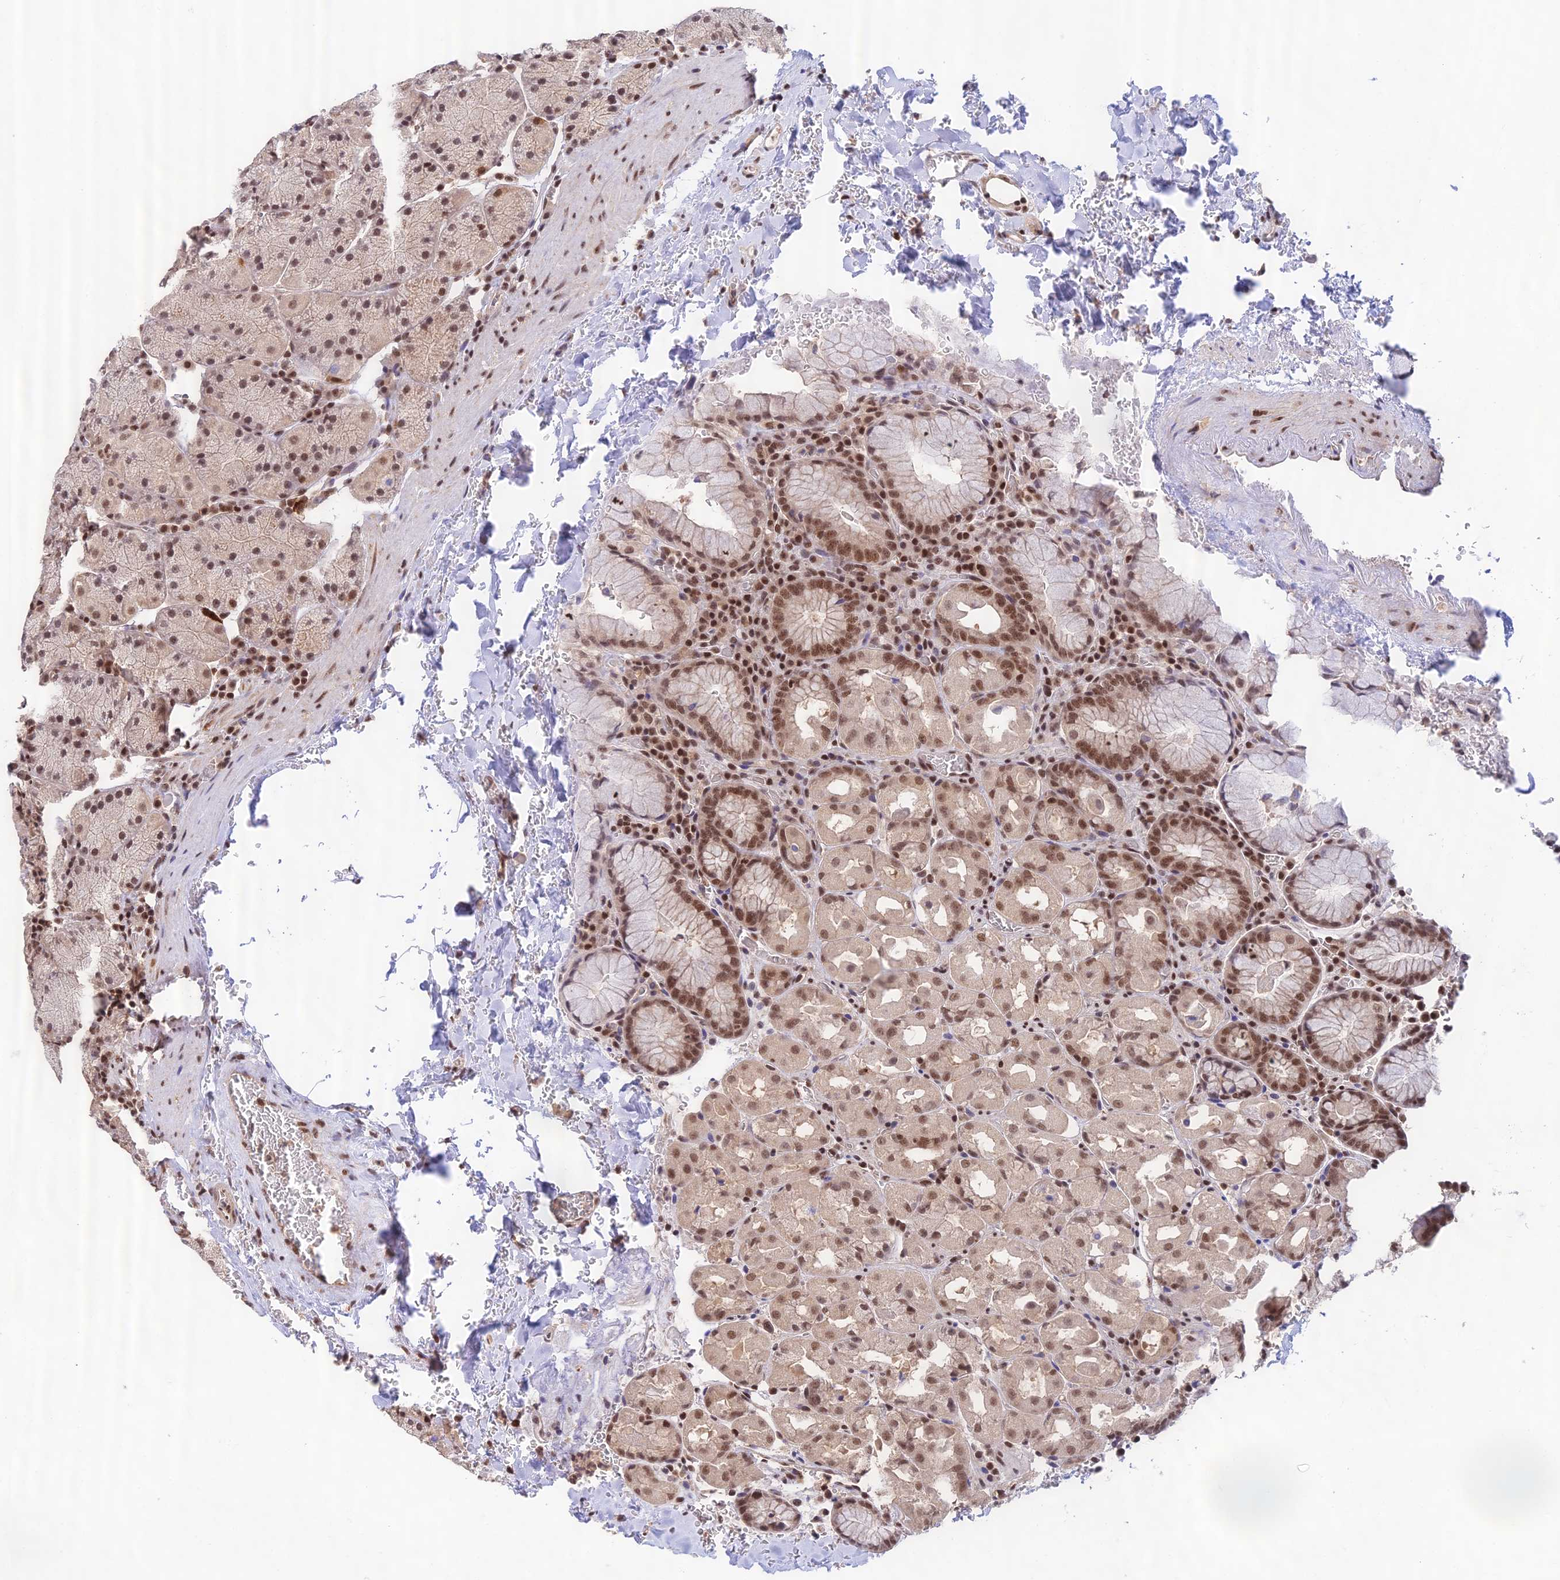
{"staining": {"intensity": "moderate", "quantity": ">75%", "location": "cytoplasmic/membranous,nuclear"}, "tissue": "stomach", "cell_type": "Glandular cells", "image_type": "normal", "snomed": [{"axis": "morphology", "description": "Normal tissue, NOS"}, {"axis": "topography", "description": "Stomach, upper"}, {"axis": "topography", "description": "Stomach, lower"}], "caption": "IHC photomicrograph of benign stomach stained for a protein (brown), which demonstrates medium levels of moderate cytoplasmic/membranous,nuclear staining in approximately >75% of glandular cells.", "gene": "THAP11", "patient": {"sex": "male", "age": 80}}